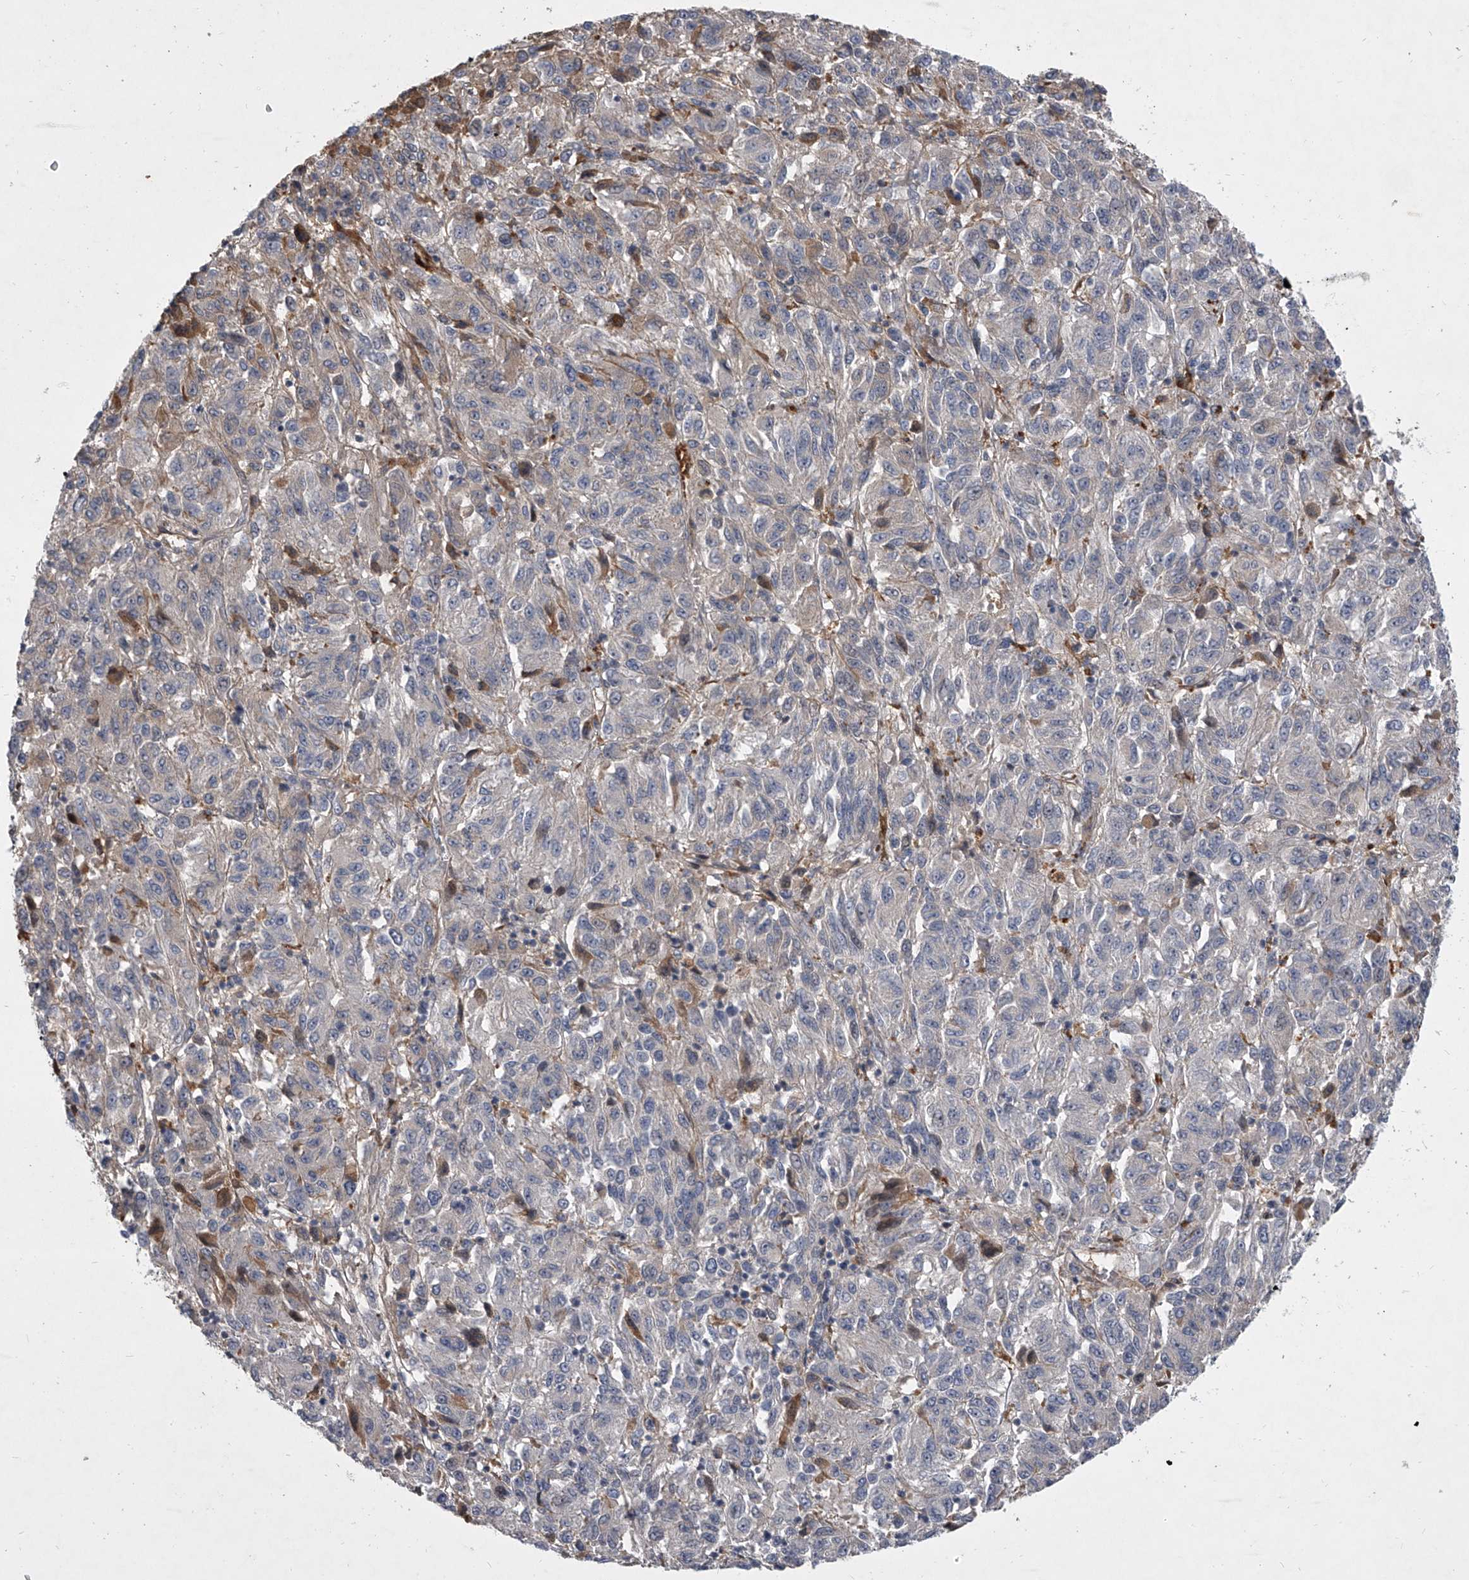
{"staining": {"intensity": "negative", "quantity": "none", "location": "none"}, "tissue": "melanoma", "cell_type": "Tumor cells", "image_type": "cancer", "snomed": [{"axis": "morphology", "description": "Malignant melanoma, Metastatic site"}, {"axis": "topography", "description": "Lung"}], "caption": "Melanoma stained for a protein using IHC shows no positivity tumor cells.", "gene": "HEATR6", "patient": {"sex": "male", "age": 64}}